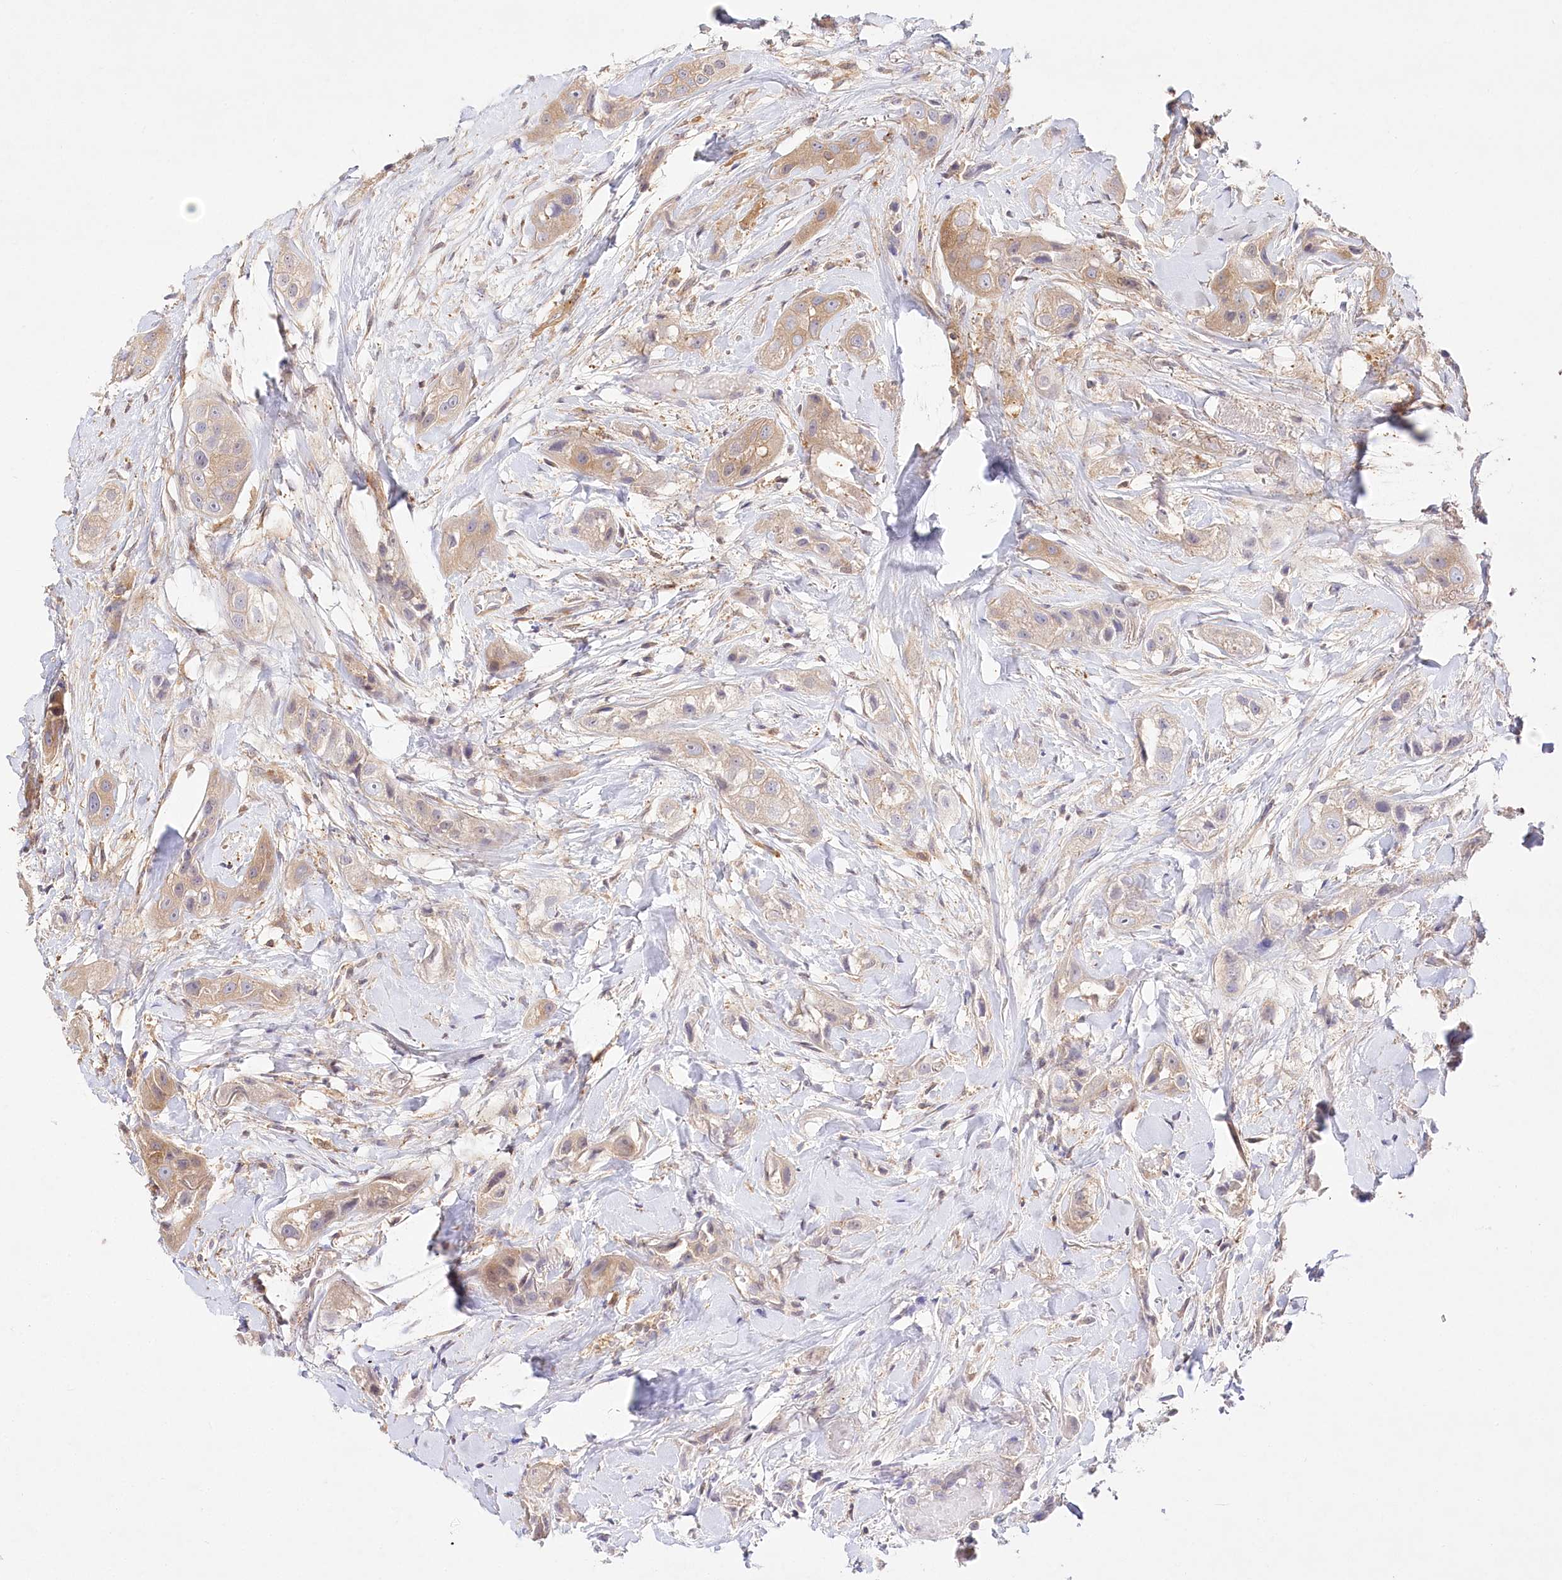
{"staining": {"intensity": "weak", "quantity": "25%-75%", "location": "cytoplasmic/membranous"}, "tissue": "head and neck cancer", "cell_type": "Tumor cells", "image_type": "cancer", "snomed": [{"axis": "morphology", "description": "Normal tissue, NOS"}, {"axis": "morphology", "description": "Squamous cell carcinoma, NOS"}, {"axis": "topography", "description": "Skeletal muscle"}, {"axis": "topography", "description": "Head-Neck"}], "caption": "Immunohistochemistry histopathology image of neoplastic tissue: human head and neck cancer (squamous cell carcinoma) stained using IHC exhibits low levels of weak protein expression localized specifically in the cytoplasmic/membranous of tumor cells, appearing as a cytoplasmic/membranous brown color.", "gene": "ABRAXAS2", "patient": {"sex": "male", "age": 51}}